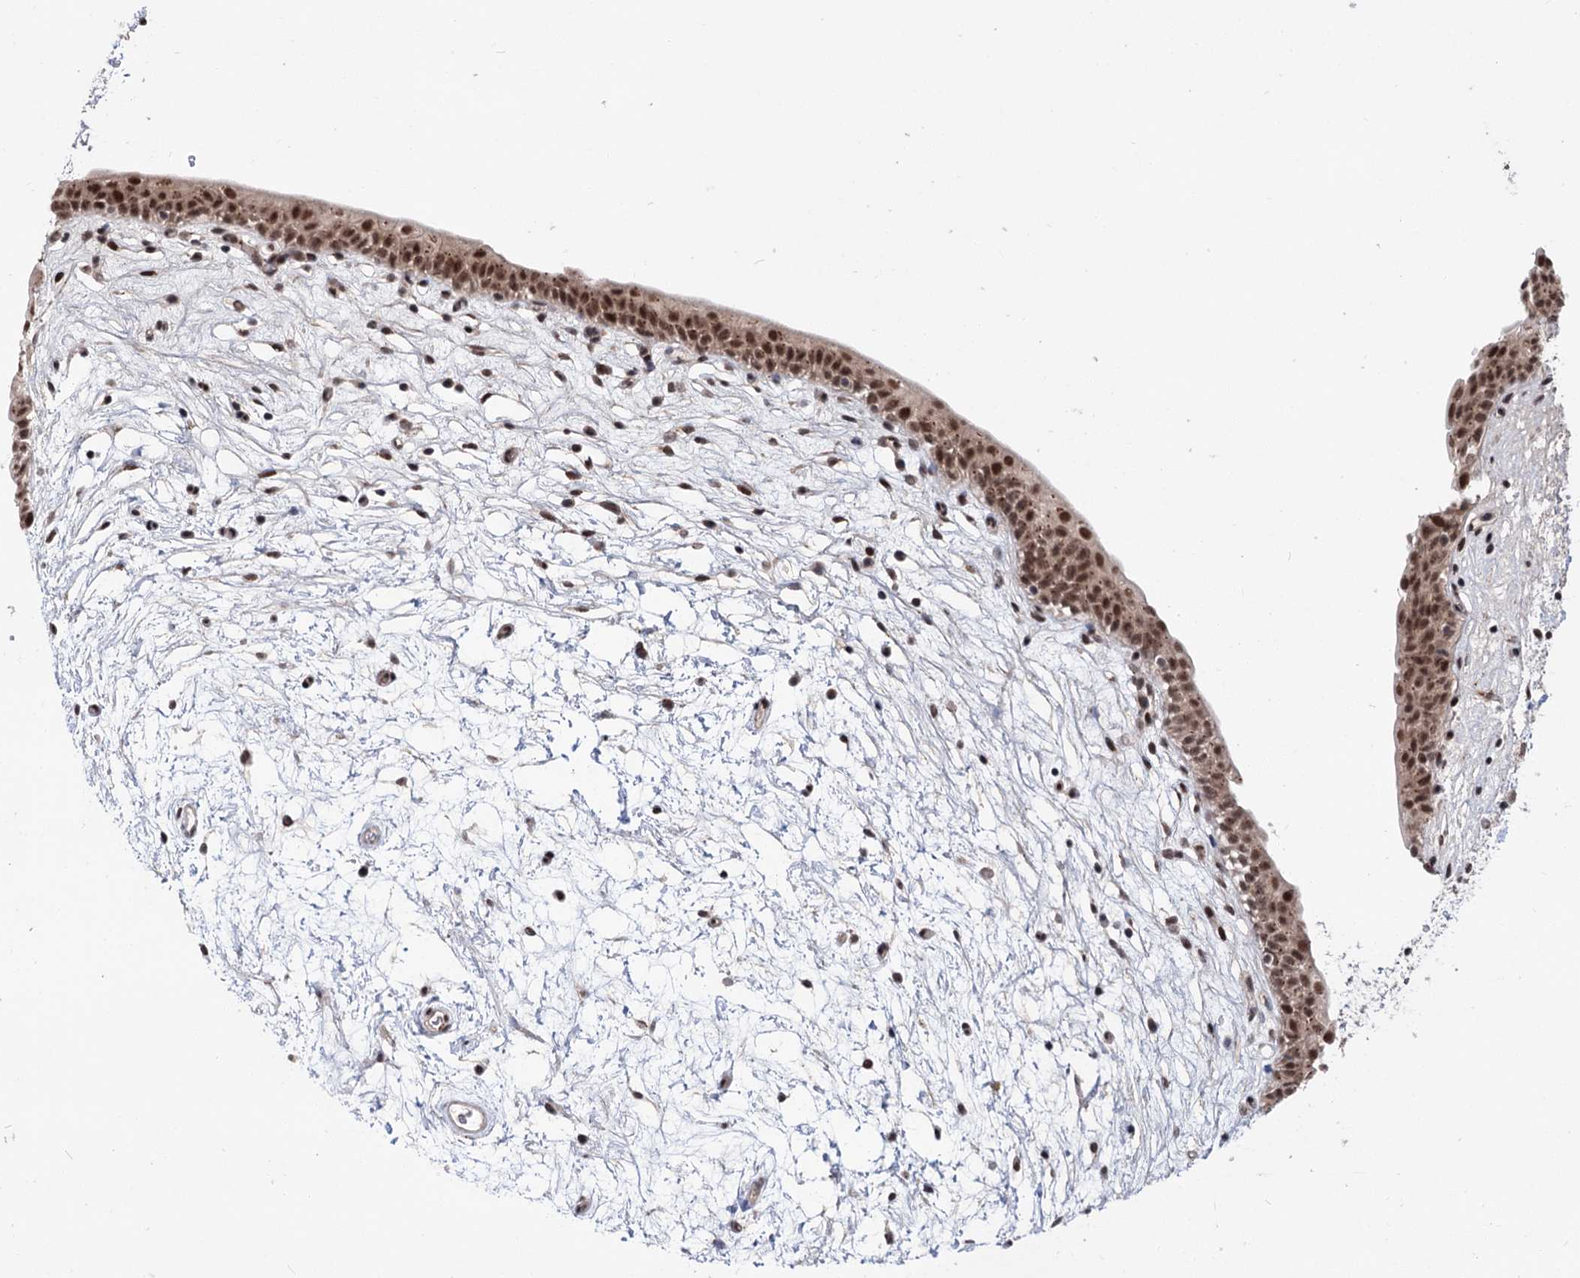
{"staining": {"intensity": "strong", "quantity": ">75%", "location": "nuclear"}, "tissue": "urinary bladder", "cell_type": "Urothelial cells", "image_type": "normal", "snomed": [{"axis": "morphology", "description": "Normal tissue, NOS"}, {"axis": "topography", "description": "Urinary bladder"}], "caption": "Strong nuclear staining for a protein is appreciated in about >75% of urothelial cells of unremarkable urinary bladder using IHC.", "gene": "MAML1", "patient": {"sex": "male", "age": 83}}